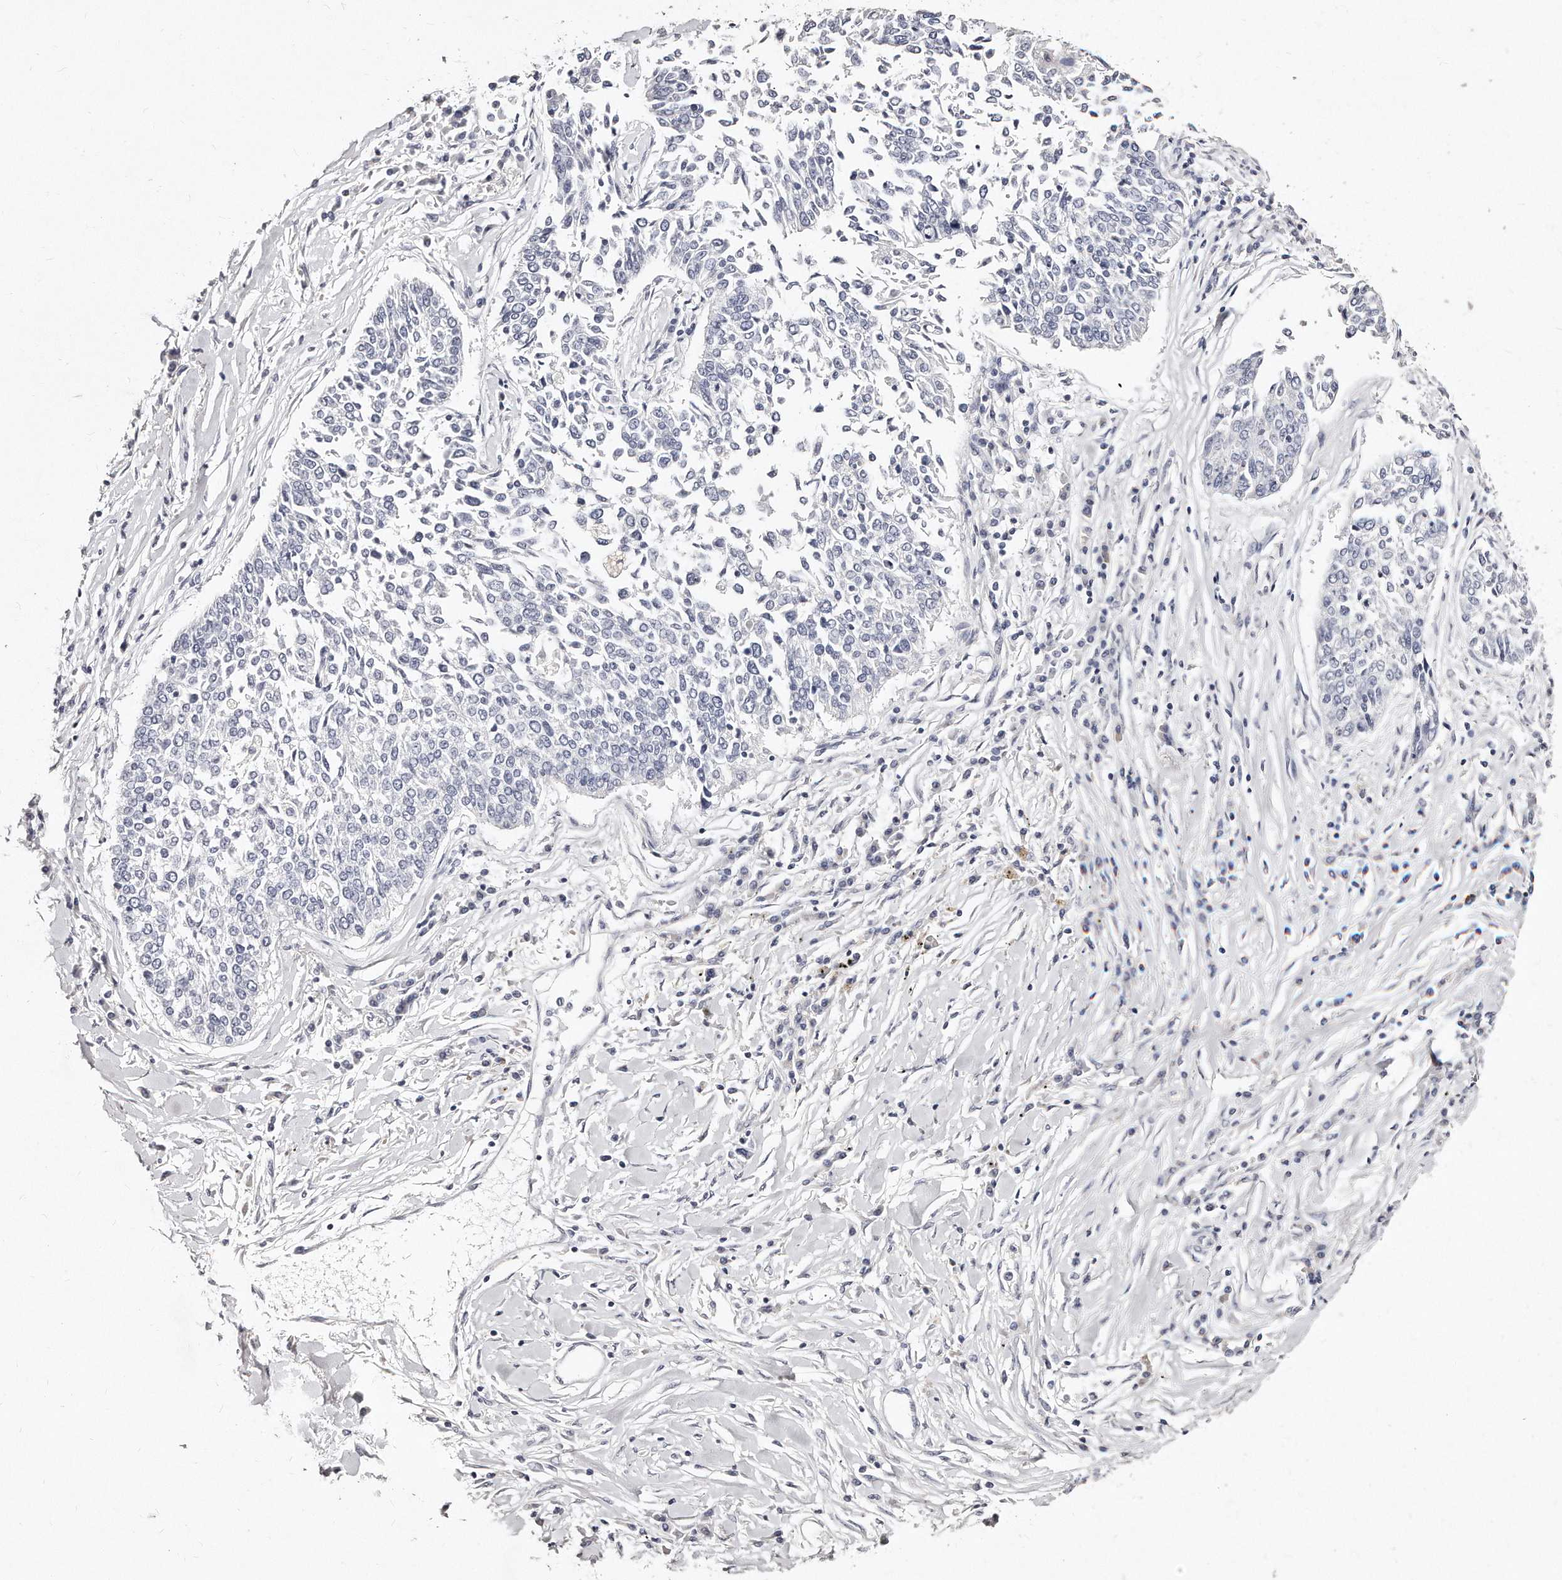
{"staining": {"intensity": "negative", "quantity": "none", "location": "none"}, "tissue": "lung cancer", "cell_type": "Tumor cells", "image_type": "cancer", "snomed": [{"axis": "morphology", "description": "Normal tissue, NOS"}, {"axis": "morphology", "description": "Squamous cell carcinoma, NOS"}, {"axis": "topography", "description": "Cartilage tissue"}, {"axis": "topography", "description": "Bronchus"}, {"axis": "topography", "description": "Lung"}, {"axis": "topography", "description": "Peripheral nerve tissue"}], "caption": "The image demonstrates no significant expression in tumor cells of lung cancer.", "gene": "GDA", "patient": {"sex": "female", "age": 49}}